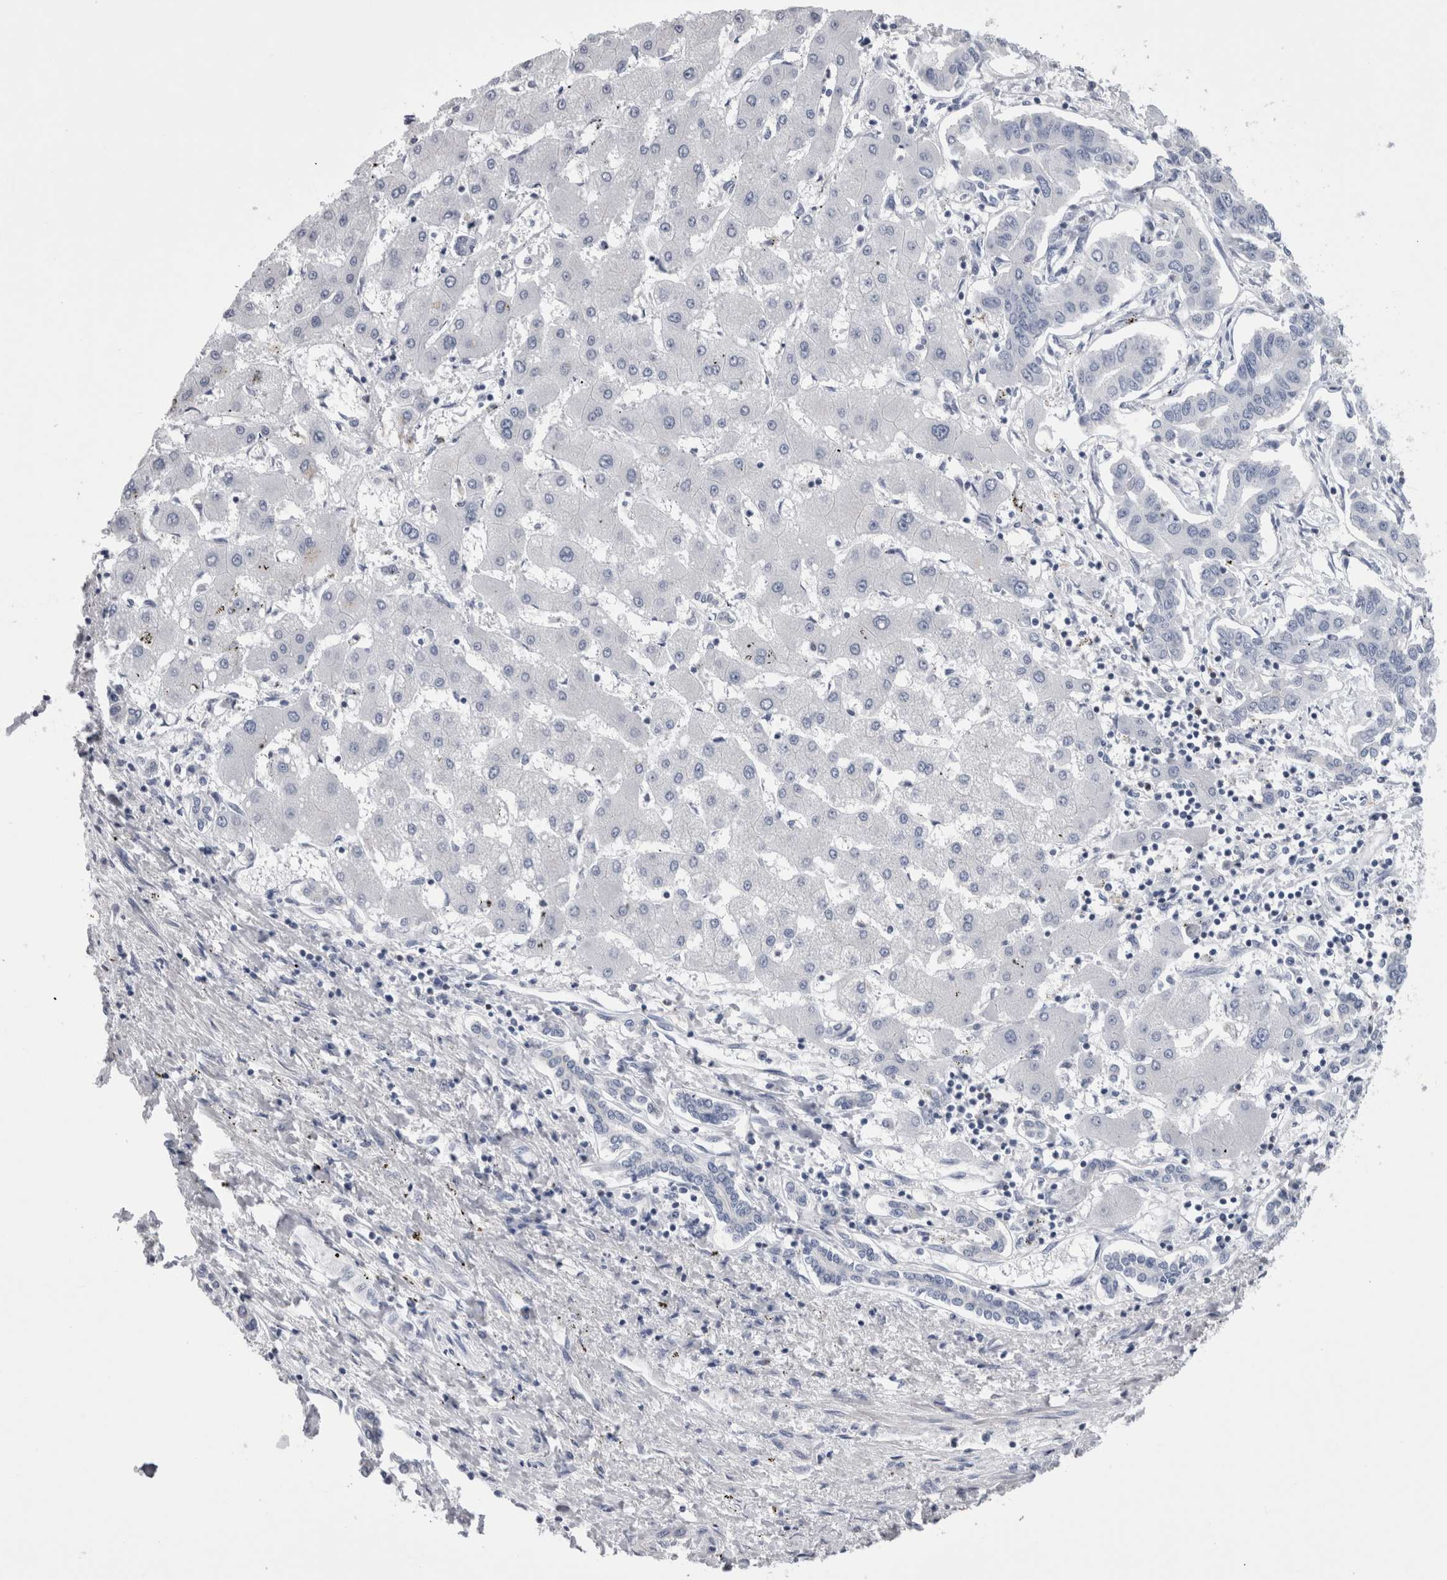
{"staining": {"intensity": "negative", "quantity": "none", "location": "none"}, "tissue": "liver cancer", "cell_type": "Tumor cells", "image_type": "cancer", "snomed": [{"axis": "morphology", "description": "Cholangiocarcinoma"}, {"axis": "topography", "description": "Liver"}], "caption": "A histopathology image of cholangiocarcinoma (liver) stained for a protein displays no brown staining in tumor cells. (Immunohistochemistry, brightfield microscopy, high magnification).", "gene": "DCTN6", "patient": {"sex": "male", "age": 59}}